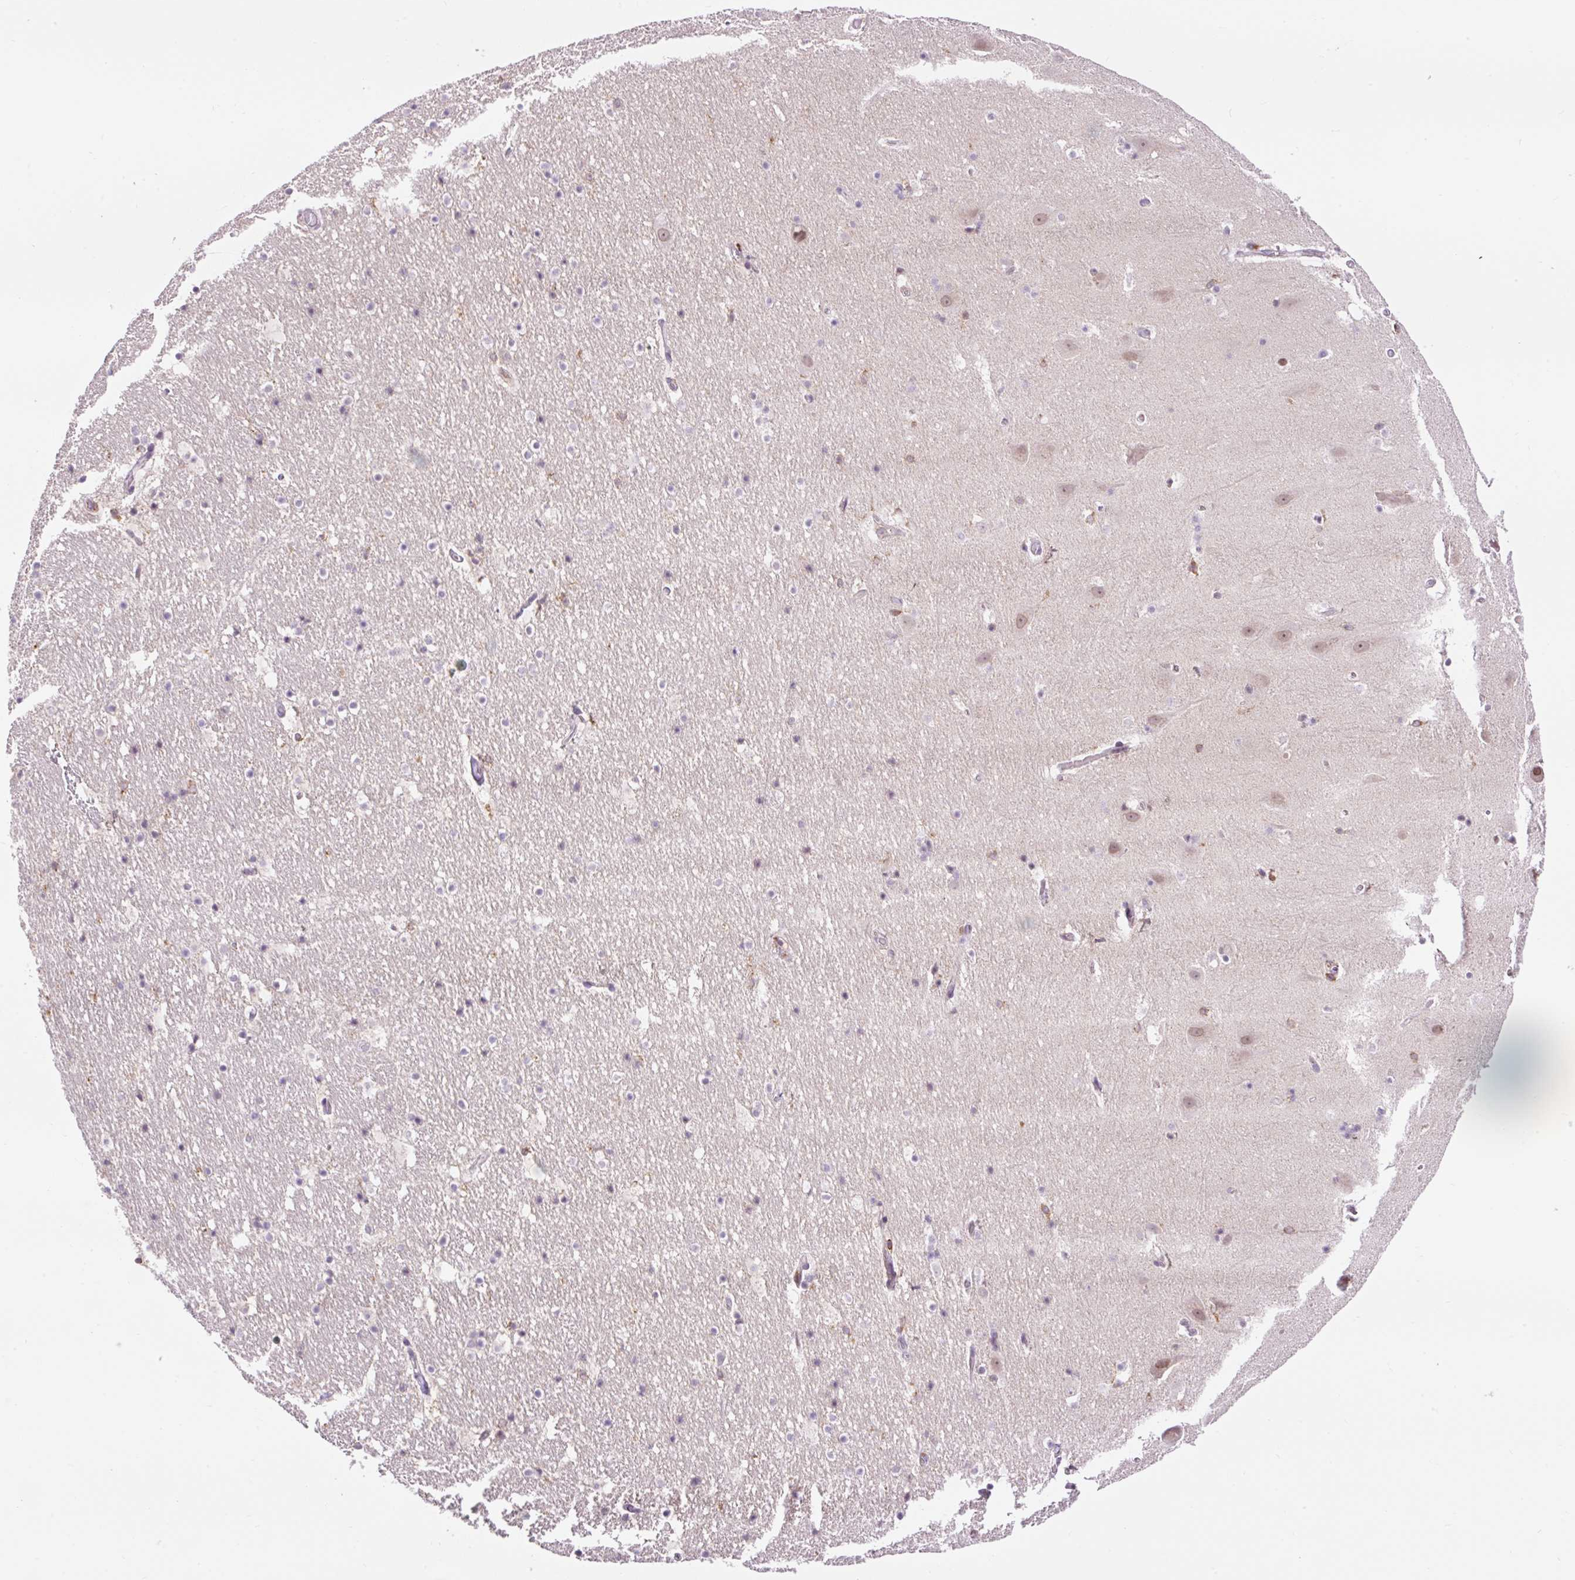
{"staining": {"intensity": "negative", "quantity": "none", "location": "none"}, "tissue": "hippocampus", "cell_type": "Glial cells", "image_type": "normal", "snomed": [{"axis": "morphology", "description": "Normal tissue, NOS"}, {"axis": "topography", "description": "Hippocampus"}], "caption": "IHC micrograph of benign human hippocampus stained for a protein (brown), which shows no positivity in glial cells. Nuclei are stained in blue.", "gene": "CARD11", "patient": {"sex": "male", "age": 37}}